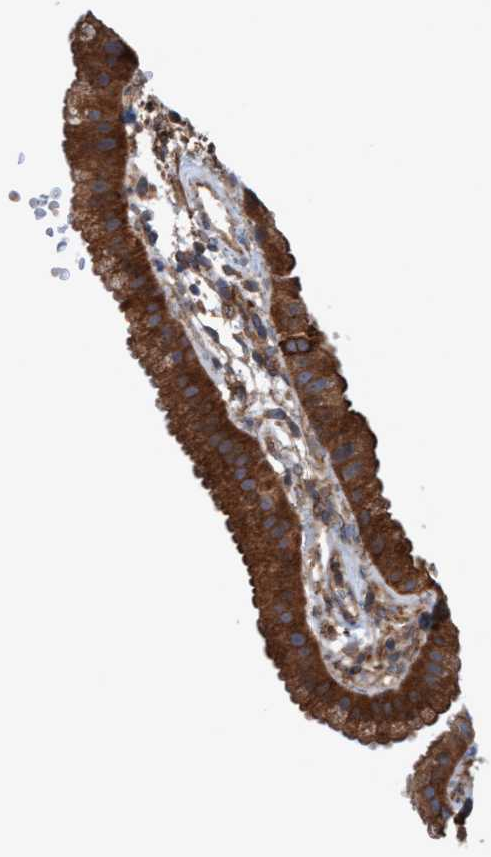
{"staining": {"intensity": "strong", "quantity": ">75%", "location": "cytoplasmic/membranous"}, "tissue": "gallbladder", "cell_type": "Glandular cells", "image_type": "normal", "snomed": [{"axis": "morphology", "description": "Normal tissue, NOS"}, {"axis": "topography", "description": "Gallbladder"}], "caption": "A high amount of strong cytoplasmic/membranous positivity is appreciated in about >75% of glandular cells in normal gallbladder.", "gene": "ERAL1", "patient": {"sex": "female", "age": 64}}